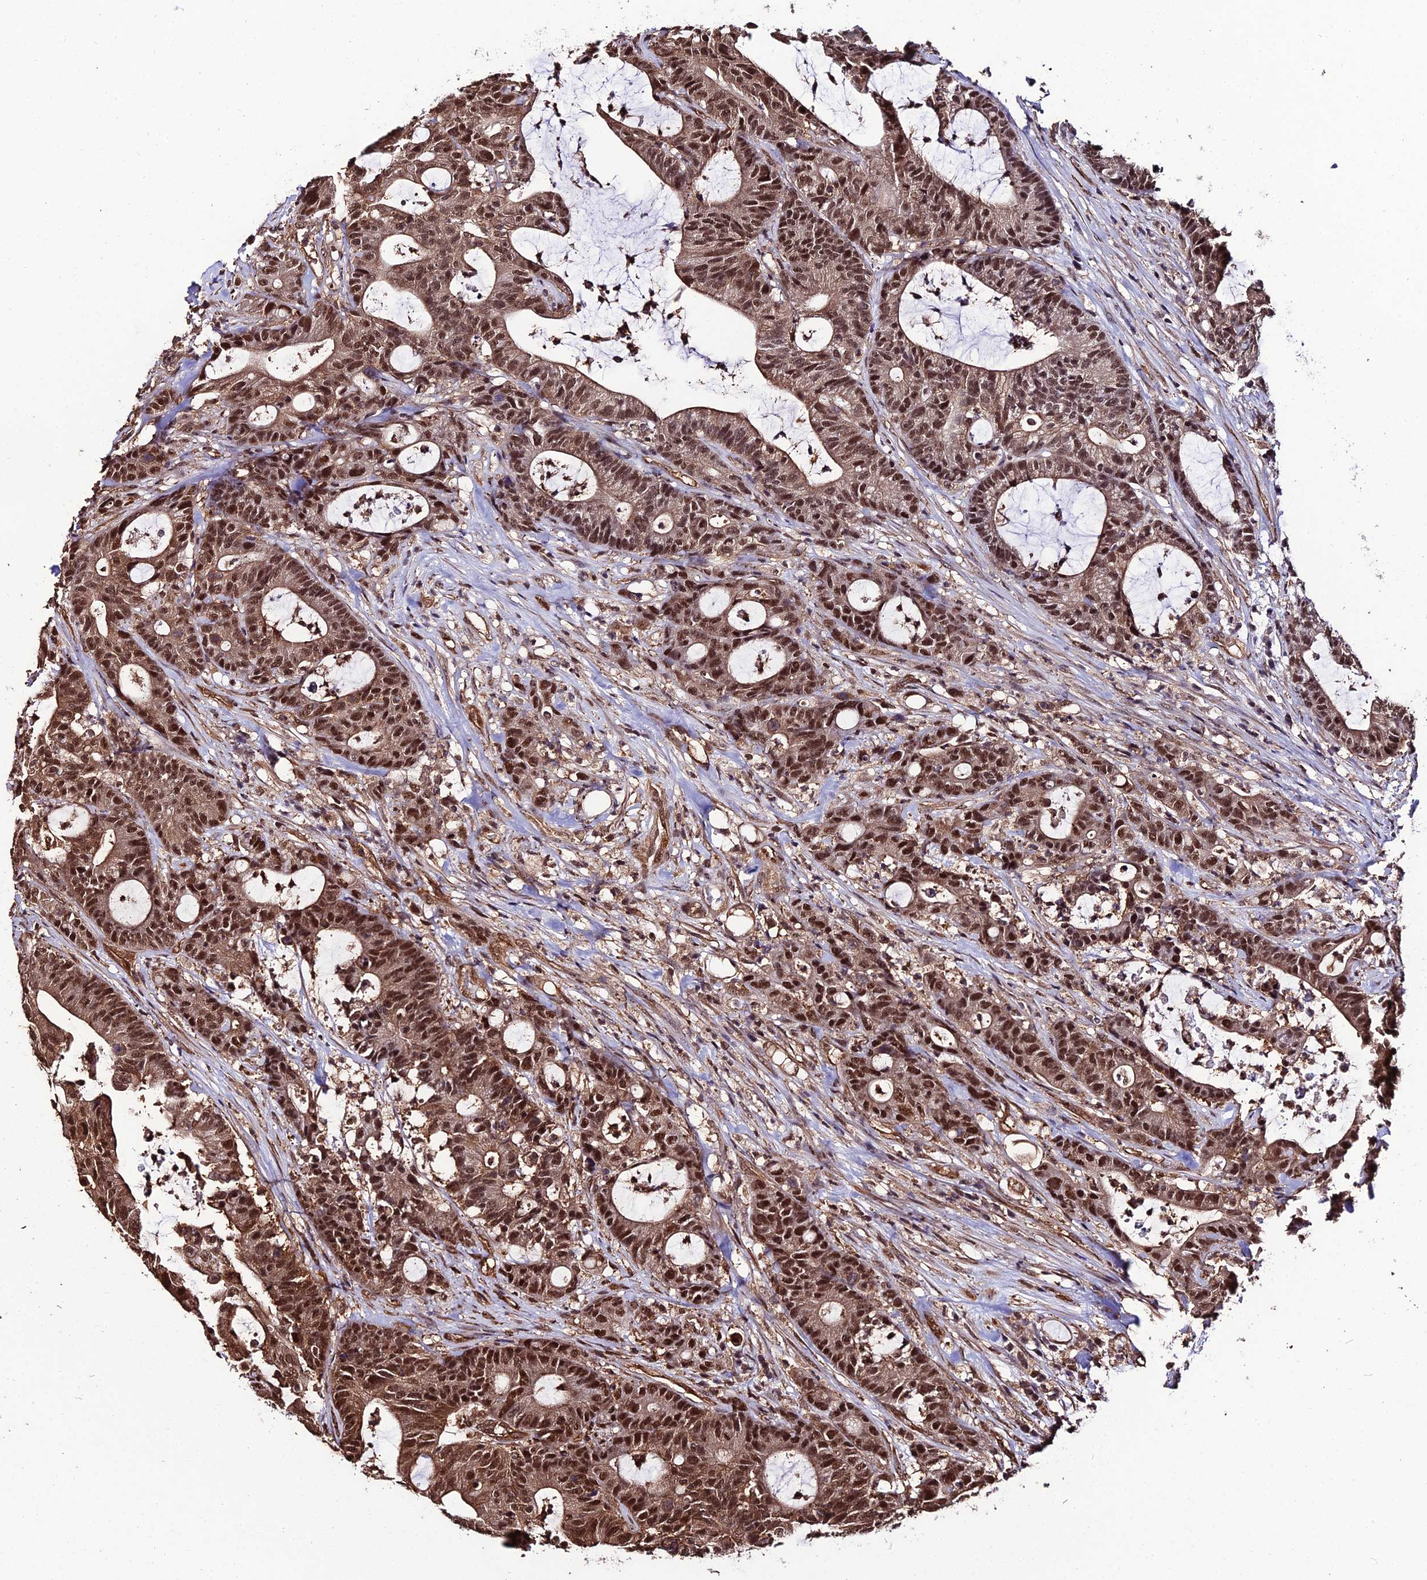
{"staining": {"intensity": "strong", "quantity": ">75%", "location": "cytoplasmic/membranous,nuclear"}, "tissue": "colorectal cancer", "cell_type": "Tumor cells", "image_type": "cancer", "snomed": [{"axis": "morphology", "description": "Adenocarcinoma, NOS"}, {"axis": "topography", "description": "Colon"}], "caption": "Immunohistochemical staining of human adenocarcinoma (colorectal) shows strong cytoplasmic/membranous and nuclear protein positivity in approximately >75% of tumor cells.", "gene": "PPP4C", "patient": {"sex": "female", "age": 84}}